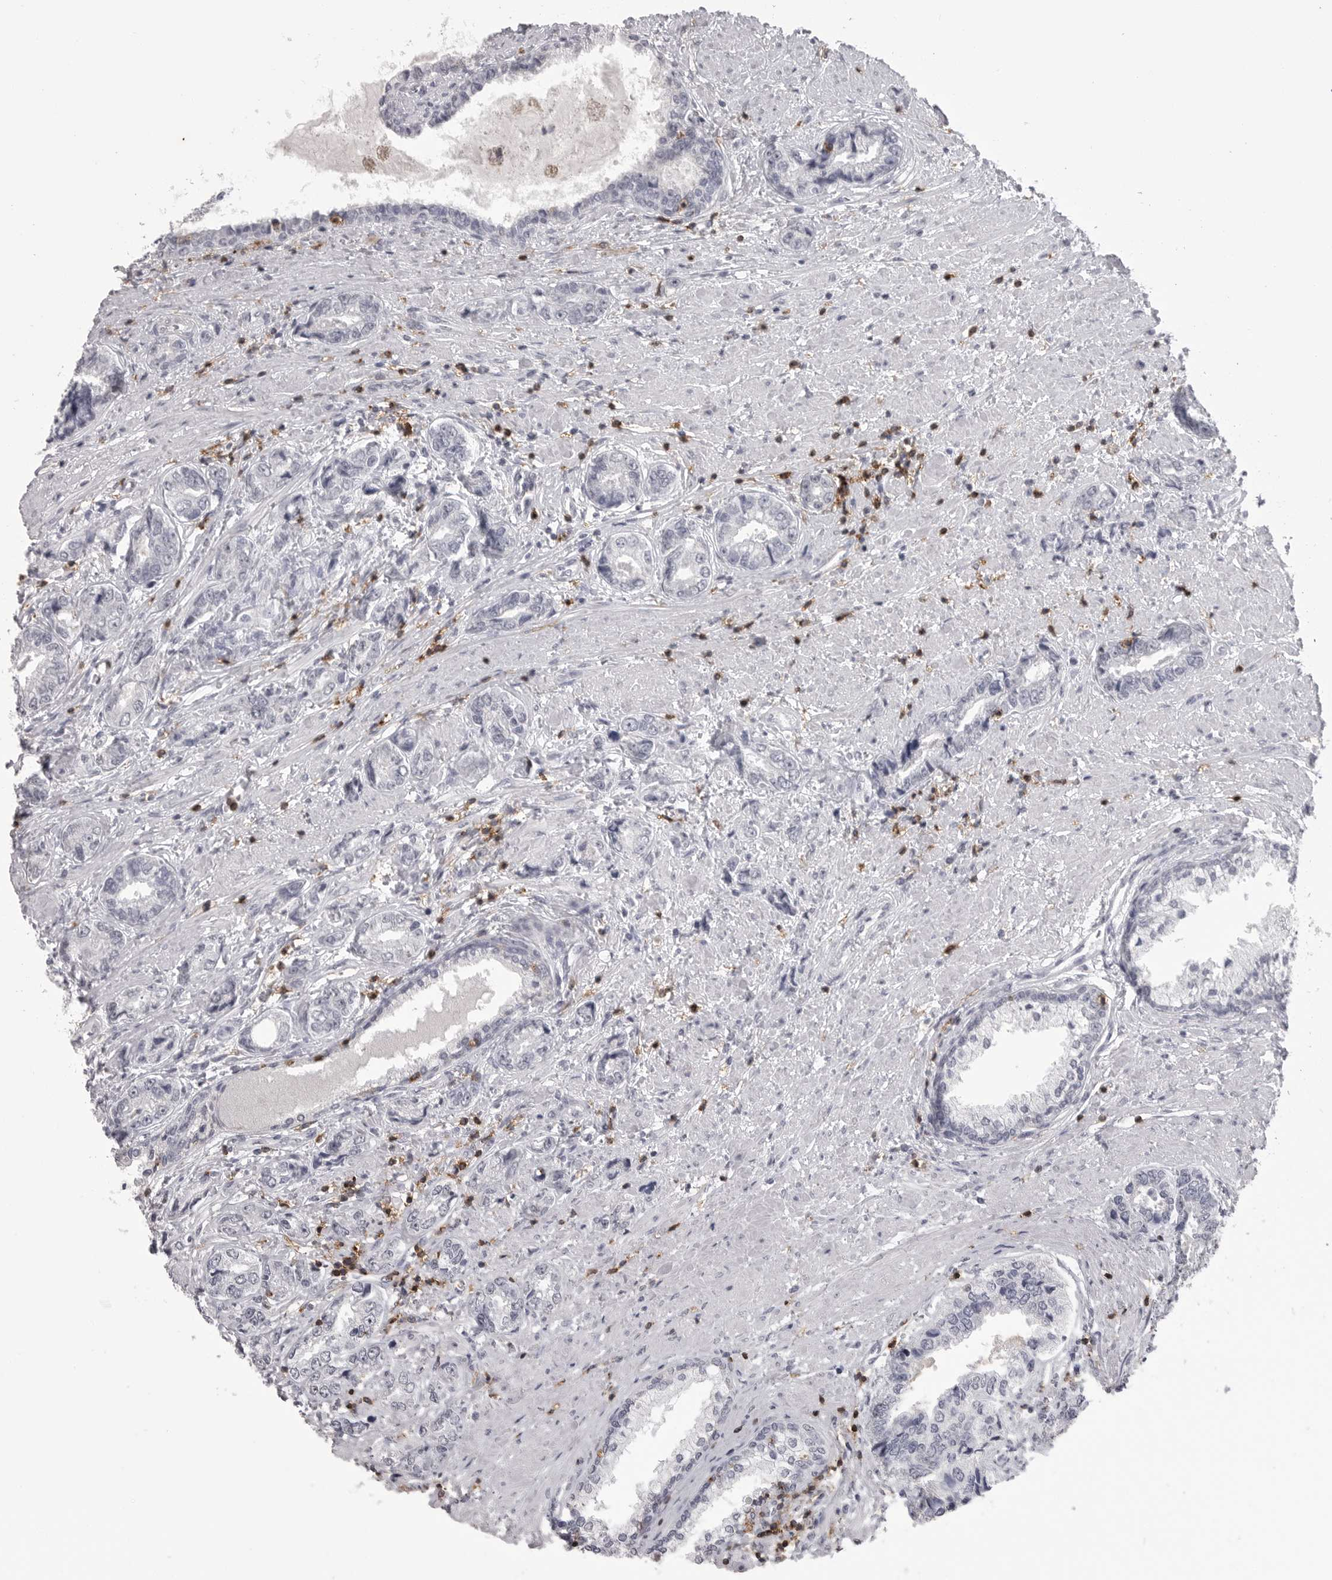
{"staining": {"intensity": "negative", "quantity": "none", "location": "none"}, "tissue": "prostate cancer", "cell_type": "Tumor cells", "image_type": "cancer", "snomed": [{"axis": "morphology", "description": "Adenocarcinoma, High grade"}, {"axis": "topography", "description": "Prostate"}], "caption": "Tumor cells show no significant protein expression in prostate cancer.", "gene": "ITGAL", "patient": {"sex": "male", "age": 61}}